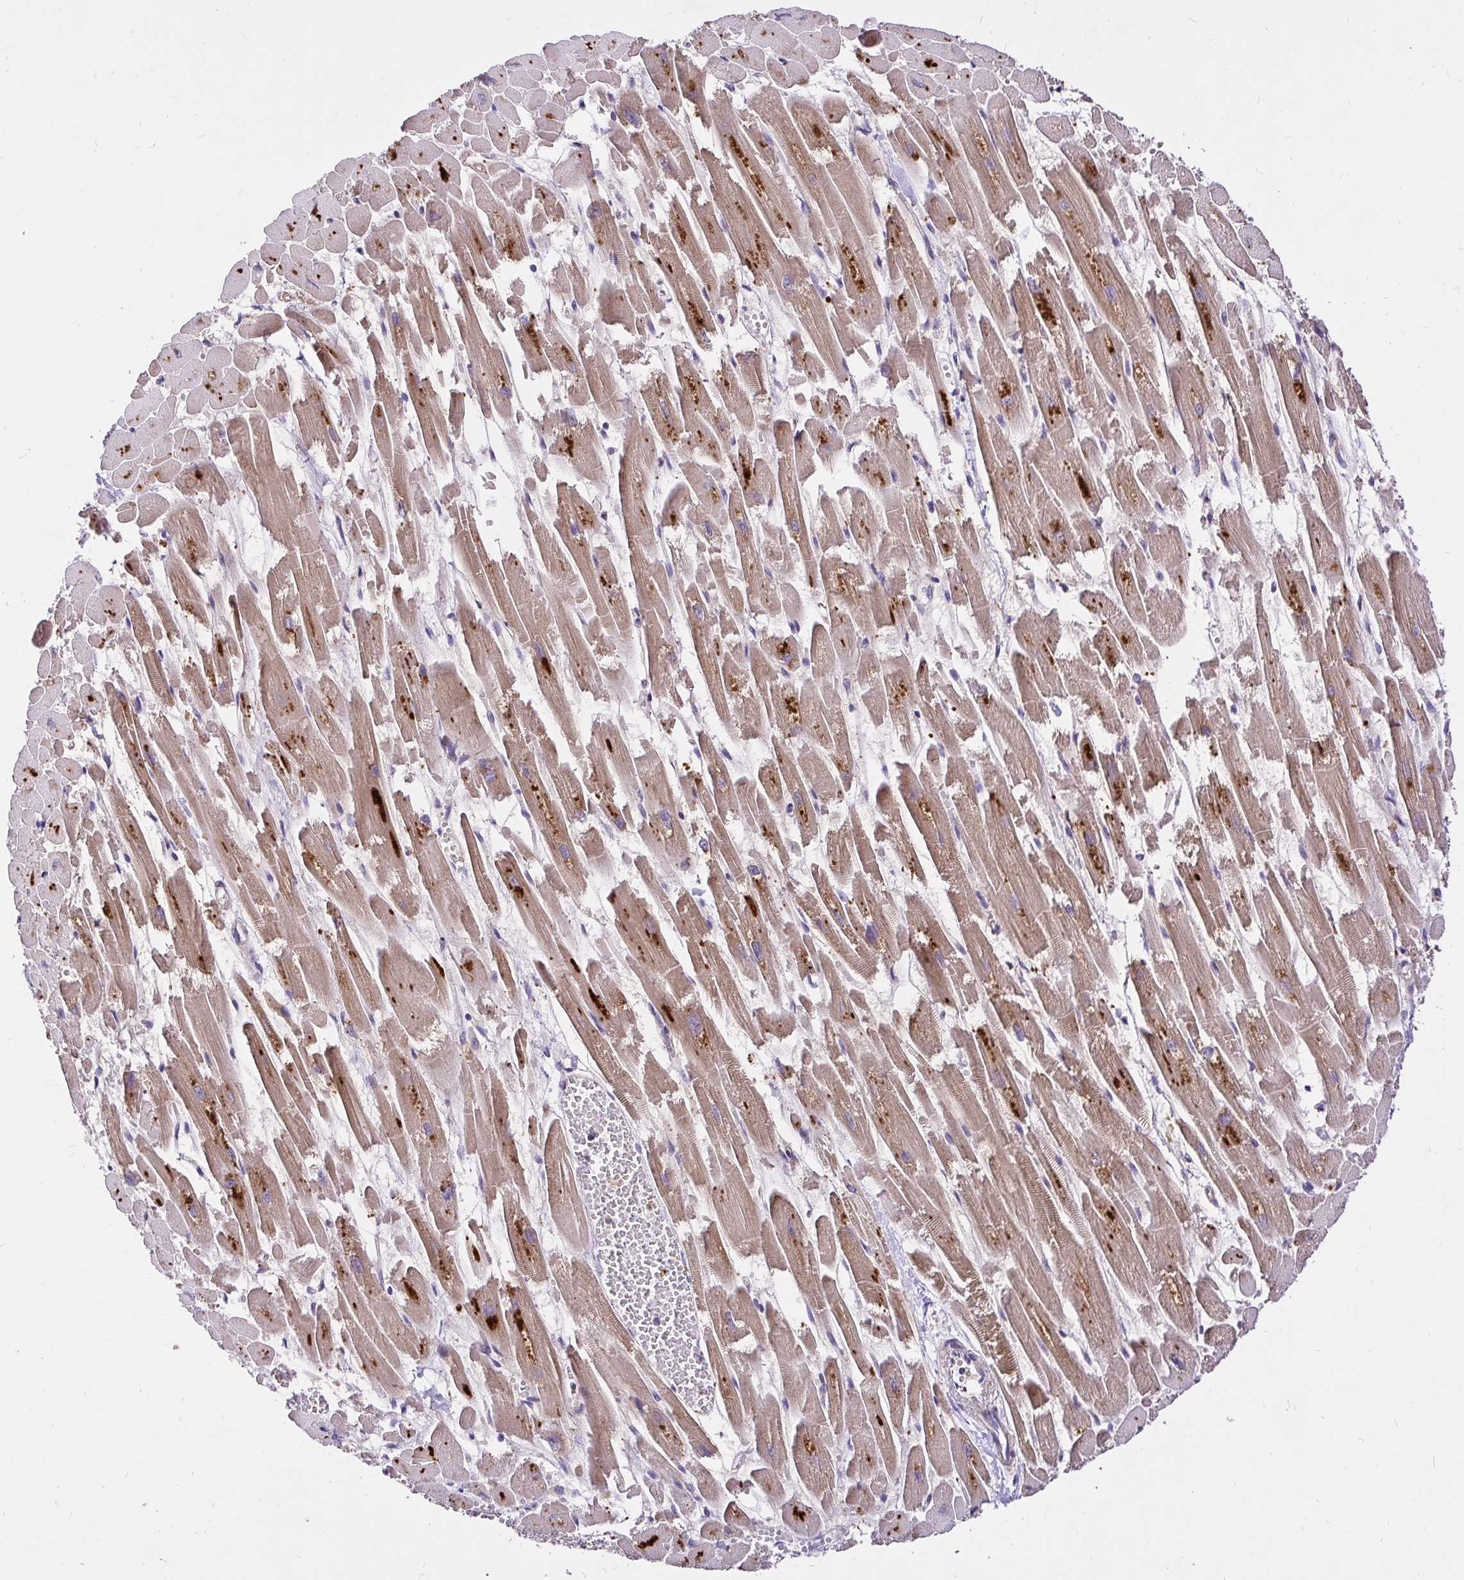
{"staining": {"intensity": "strong", "quantity": ">75%", "location": "cytoplasmic/membranous"}, "tissue": "heart muscle", "cell_type": "Cardiomyocytes", "image_type": "normal", "snomed": [{"axis": "morphology", "description": "Normal tissue, NOS"}, {"axis": "topography", "description": "Heart"}], "caption": "High-magnification brightfield microscopy of benign heart muscle stained with DAB (3,3'-diaminobenzidine) (brown) and counterstained with hematoxylin (blue). cardiomyocytes exhibit strong cytoplasmic/membranous expression is present in approximately>75% of cells.", "gene": "UBE2M", "patient": {"sex": "female", "age": 52}}